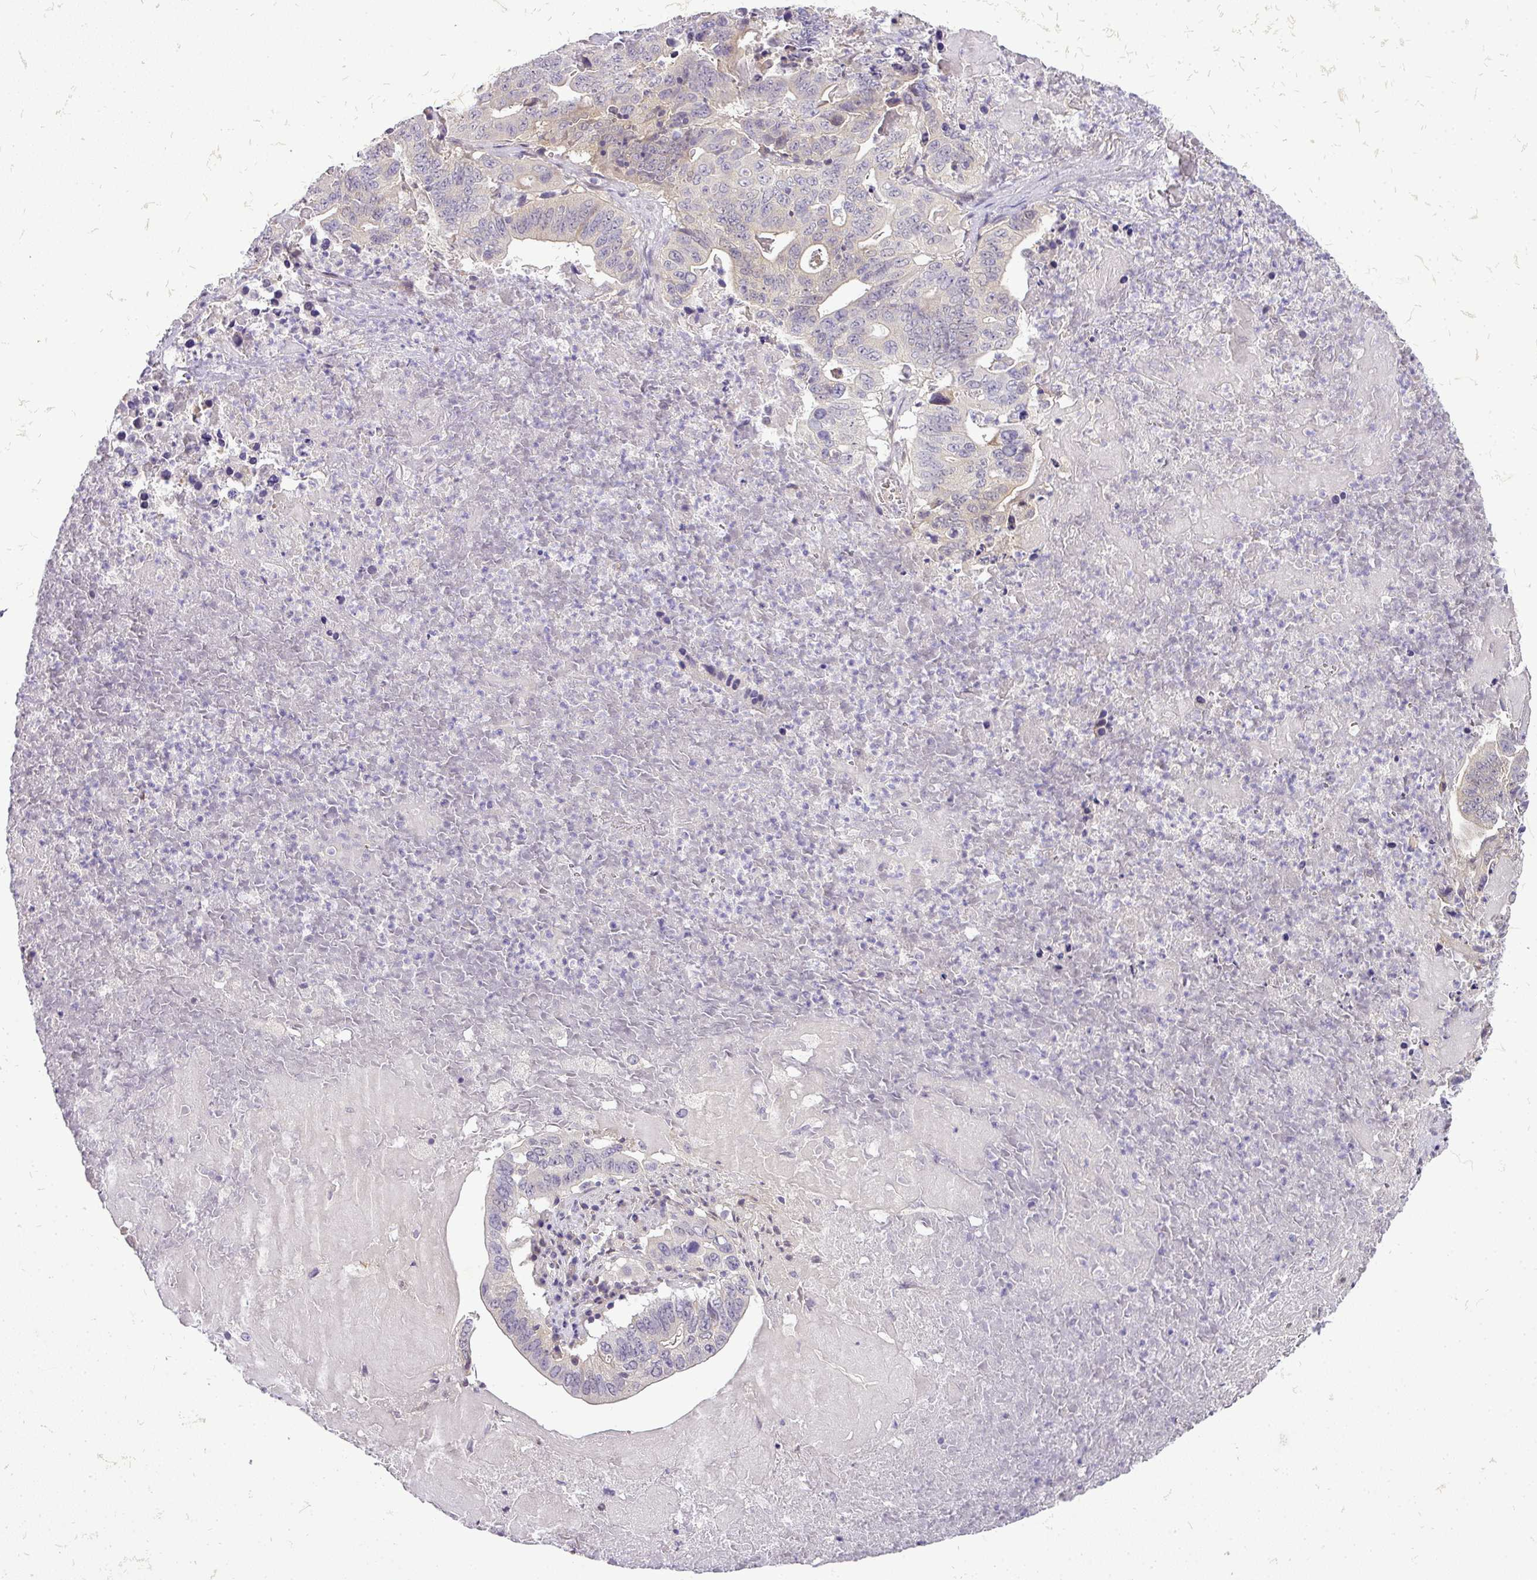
{"staining": {"intensity": "negative", "quantity": "none", "location": "none"}, "tissue": "lung cancer", "cell_type": "Tumor cells", "image_type": "cancer", "snomed": [{"axis": "morphology", "description": "Adenocarcinoma, NOS"}, {"axis": "topography", "description": "Lung"}], "caption": "Immunohistochemistry (IHC) of adenocarcinoma (lung) displays no positivity in tumor cells. (Brightfield microscopy of DAB (3,3'-diaminobenzidine) IHC at high magnification).", "gene": "ADH5", "patient": {"sex": "female", "age": 60}}